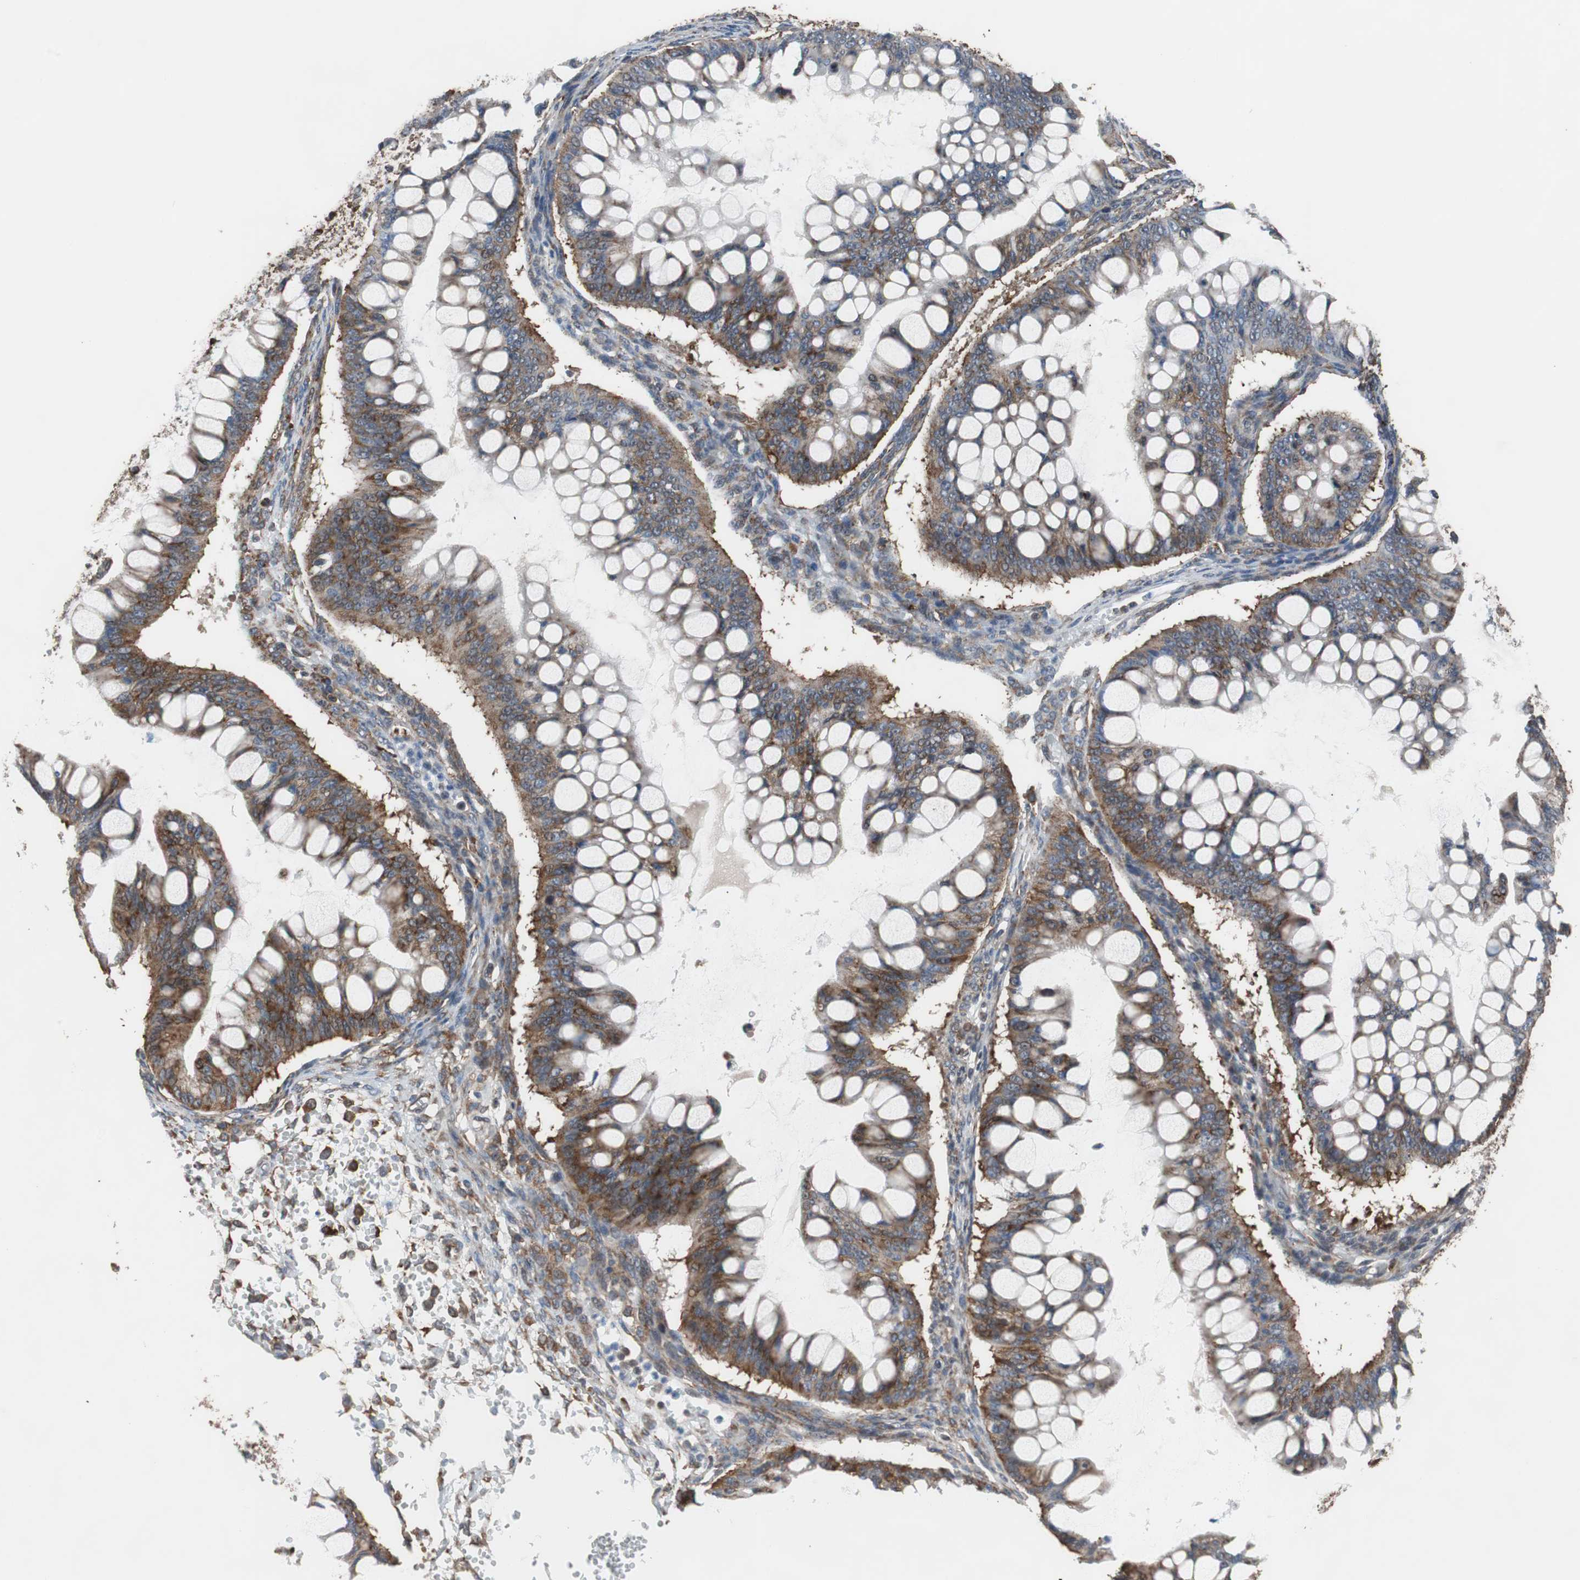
{"staining": {"intensity": "moderate", "quantity": ">75%", "location": "cytoplasmic/membranous"}, "tissue": "ovarian cancer", "cell_type": "Tumor cells", "image_type": "cancer", "snomed": [{"axis": "morphology", "description": "Cystadenocarcinoma, mucinous, NOS"}, {"axis": "topography", "description": "Ovary"}], "caption": "IHC image of neoplastic tissue: mucinous cystadenocarcinoma (ovarian) stained using immunohistochemistry (IHC) shows medium levels of moderate protein expression localized specifically in the cytoplasmic/membranous of tumor cells, appearing as a cytoplasmic/membranous brown color.", "gene": "USP10", "patient": {"sex": "female", "age": 73}}